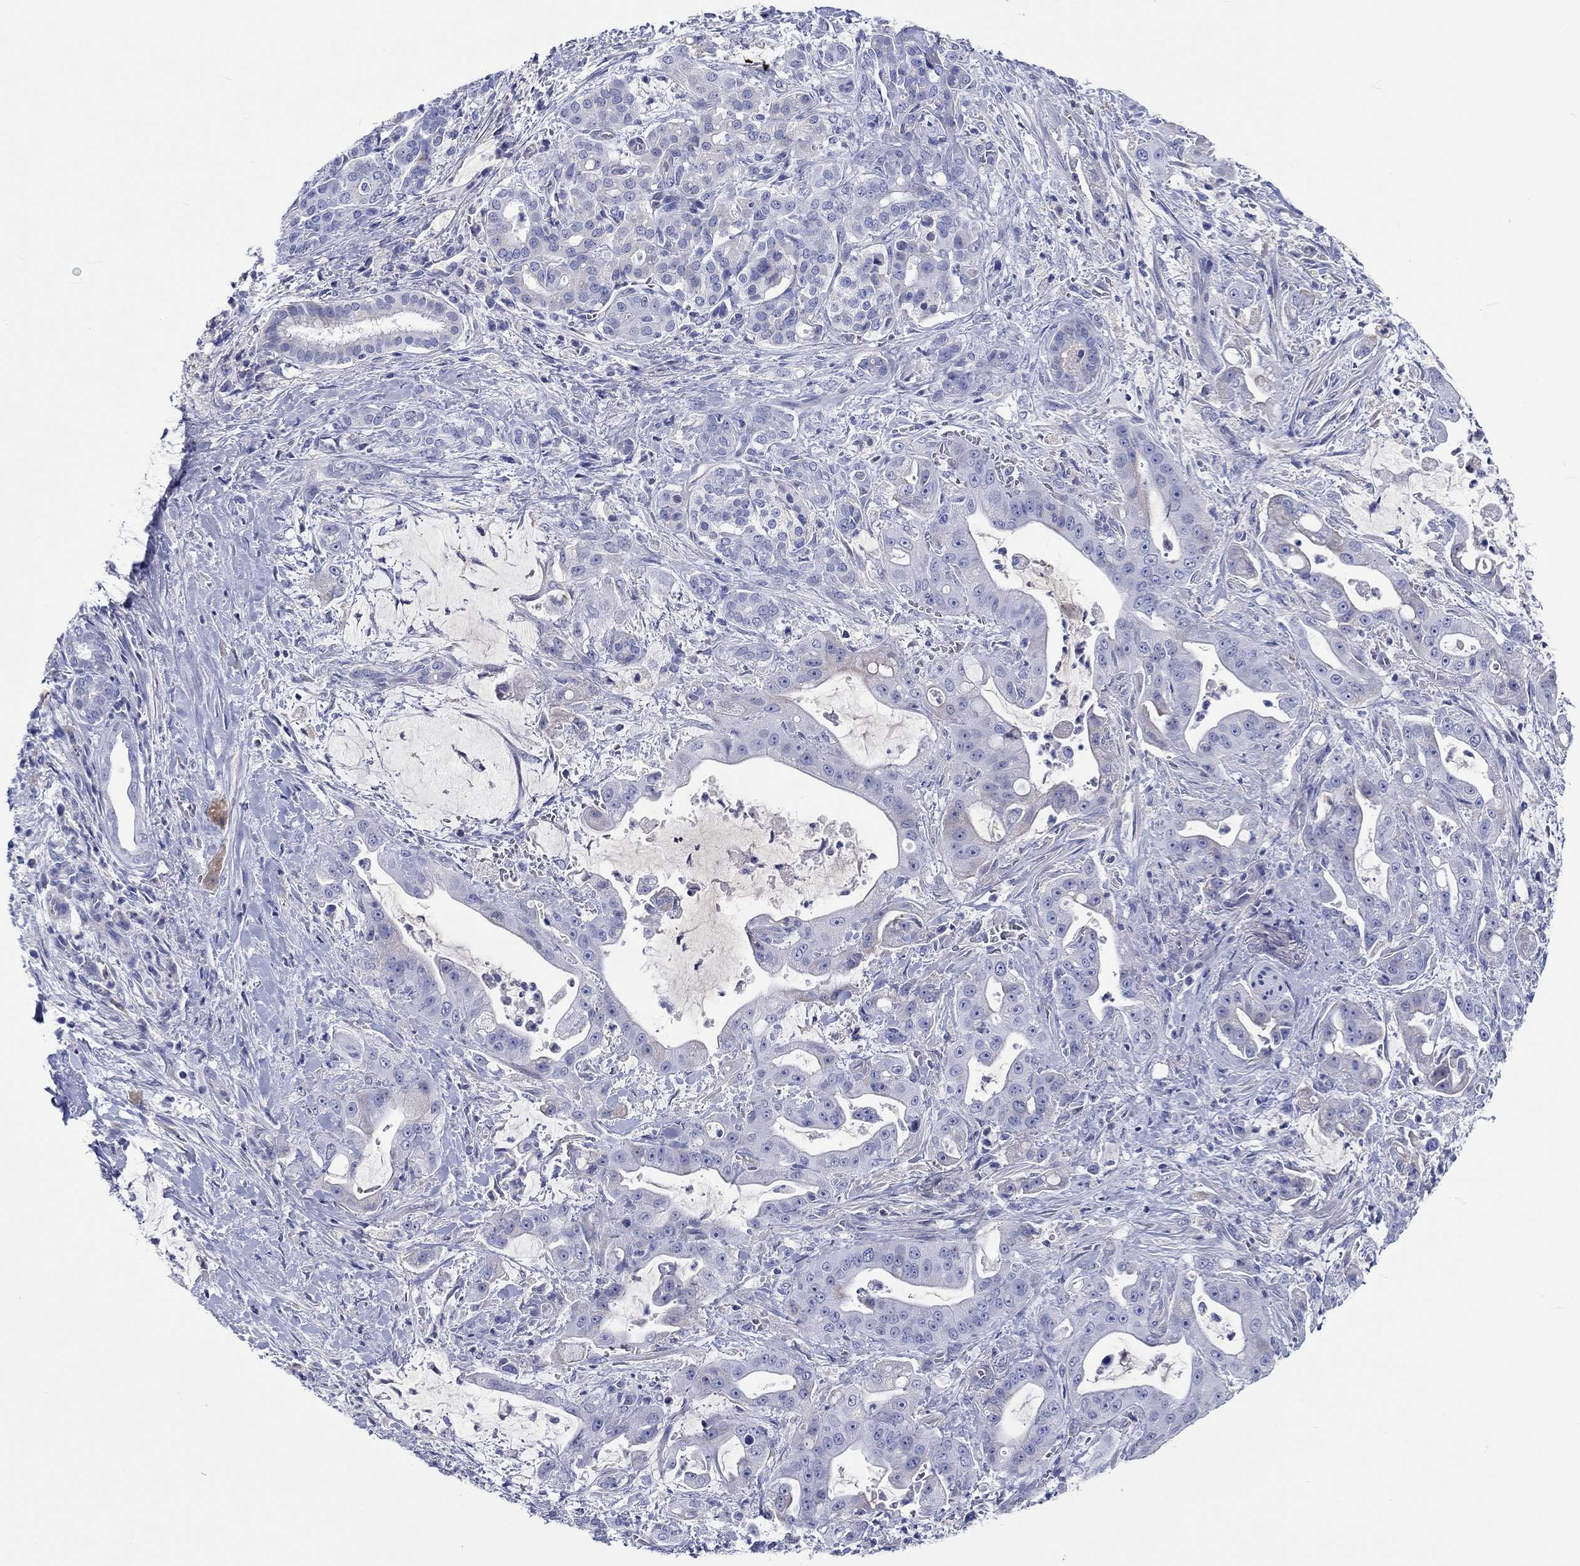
{"staining": {"intensity": "negative", "quantity": "none", "location": "none"}, "tissue": "pancreatic cancer", "cell_type": "Tumor cells", "image_type": "cancer", "snomed": [{"axis": "morphology", "description": "Normal tissue, NOS"}, {"axis": "morphology", "description": "Inflammation, NOS"}, {"axis": "morphology", "description": "Adenocarcinoma, NOS"}, {"axis": "topography", "description": "Pancreas"}], "caption": "Tumor cells show no significant staining in pancreatic adenocarcinoma.", "gene": "CDY2B", "patient": {"sex": "male", "age": 57}}